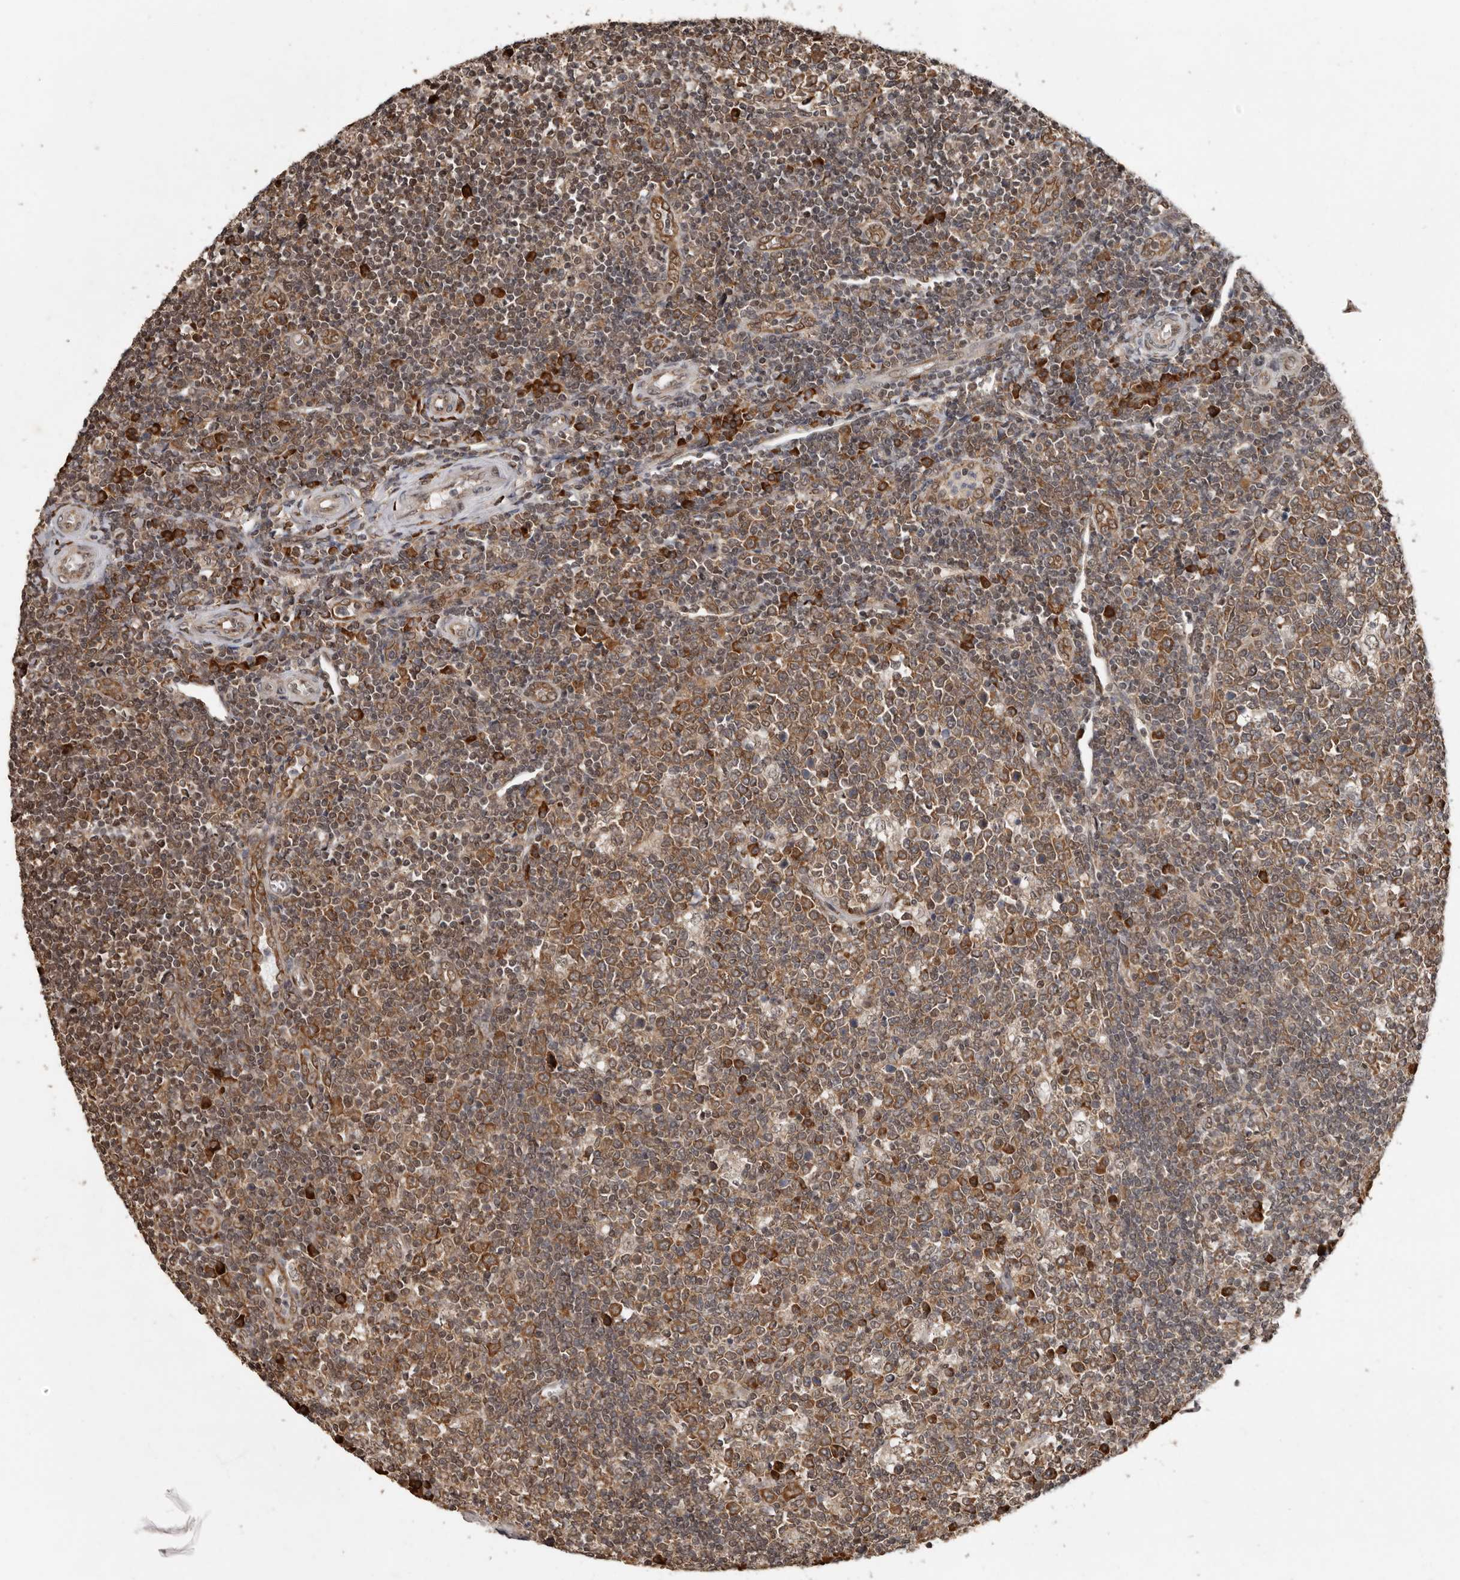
{"staining": {"intensity": "moderate", "quantity": ">75%", "location": "cytoplasmic/membranous"}, "tissue": "tonsil", "cell_type": "Germinal center cells", "image_type": "normal", "snomed": [{"axis": "morphology", "description": "Normal tissue, NOS"}, {"axis": "topography", "description": "Tonsil"}], "caption": "A medium amount of moderate cytoplasmic/membranous positivity is seen in about >75% of germinal center cells in normal tonsil. (brown staining indicates protein expression, while blue staining denotes nuclei).", "gene": "LRGUK", "patient": {"sex": "female", "age": 19}}